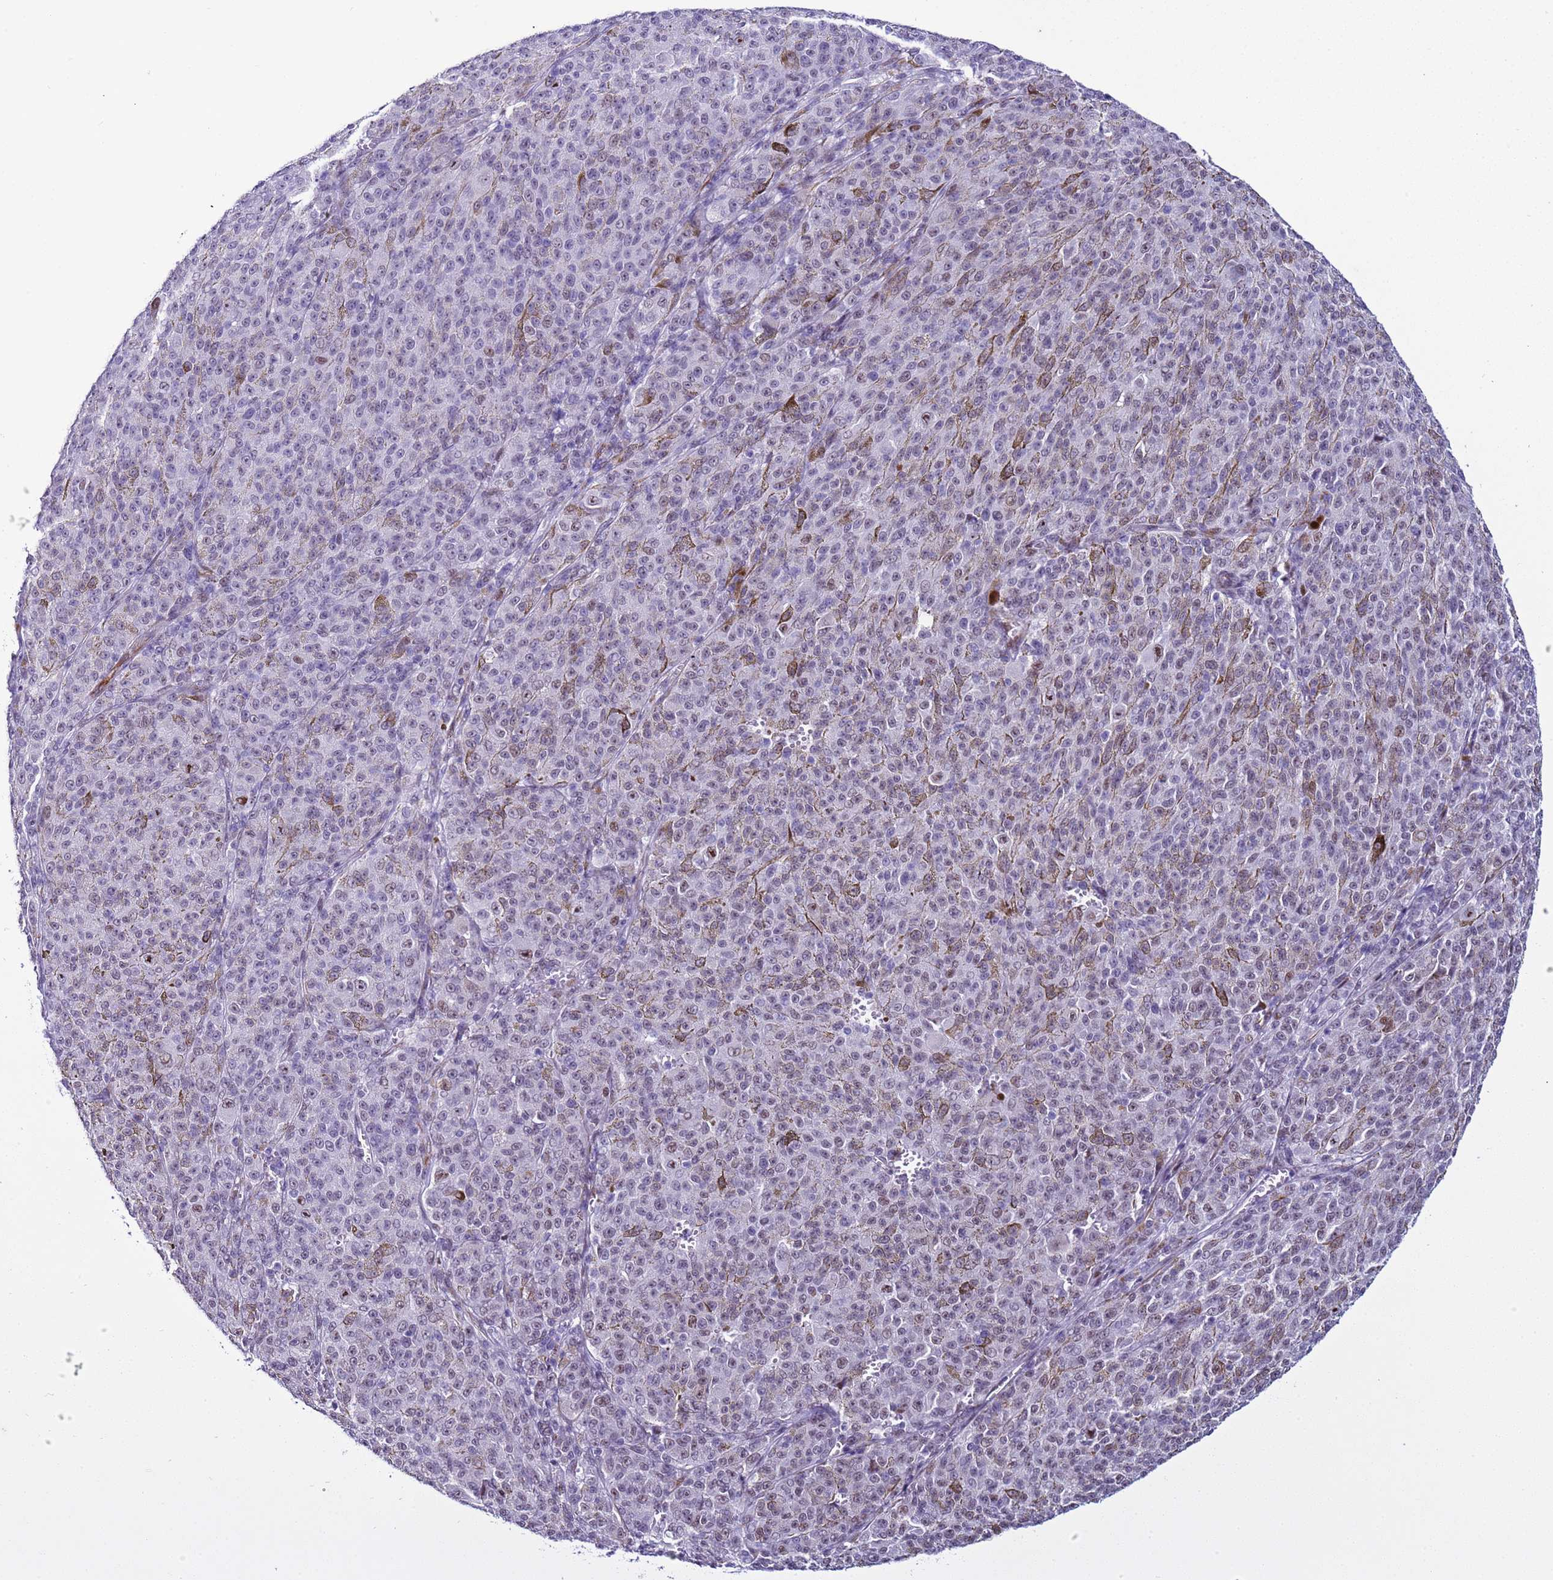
{"staining": {"intensity": "weak", "quantity": "<25%", "location": "nuclear"}, "tissue": "melanoma", "cell_type": "Tumor cells", "image_type": "cancer", "snomed": [{"axis": "morphology", "description": "Malignant melanoma, NOS"}, {"axis": "topography", "description": "Skin"}], "caption": "The immunohistochemistry histopathology image has no significant positivity in tumor cells of melanoma tissue.", "gene": "LRRC10B", "patient": {"sex": "female", "age": 52}}